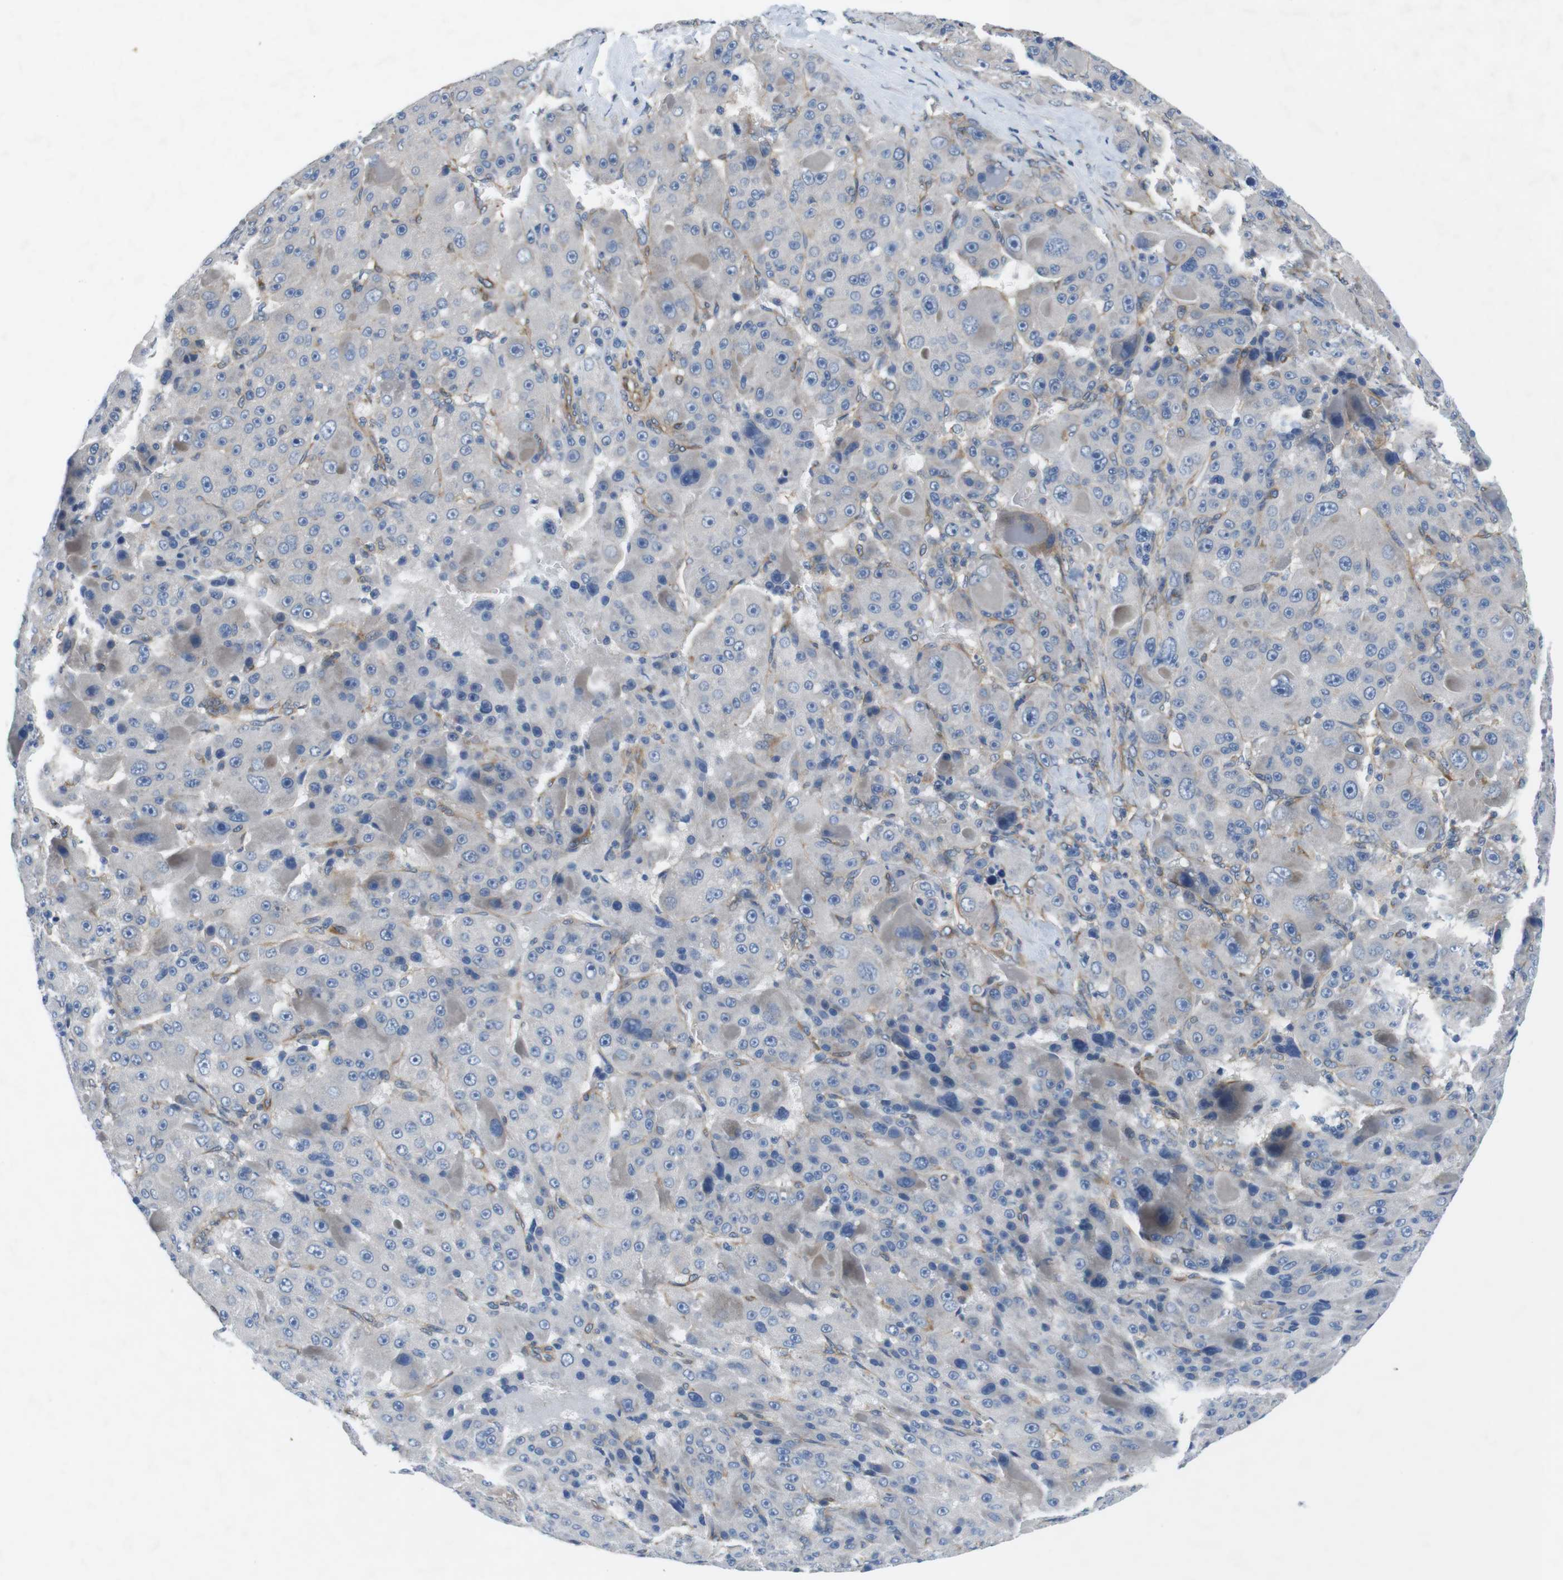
{"staining": {"intensity": "negative", "quantity": "none", "location": "none"}, "tissue": "liver cancer", "cell_type": "Tumor cells", "image_type": "cancer", "snomed": [{"axis": "morphology", "description": "Carcinoma, Hepatocellular, NOS"}, {"axis": "topography", "description": "Liver"}], "caption": "Tumor cells show no significant positivity in liver cancer.", "gene": "DCLK1", "patient": {"sex": "male", "age": 76}}